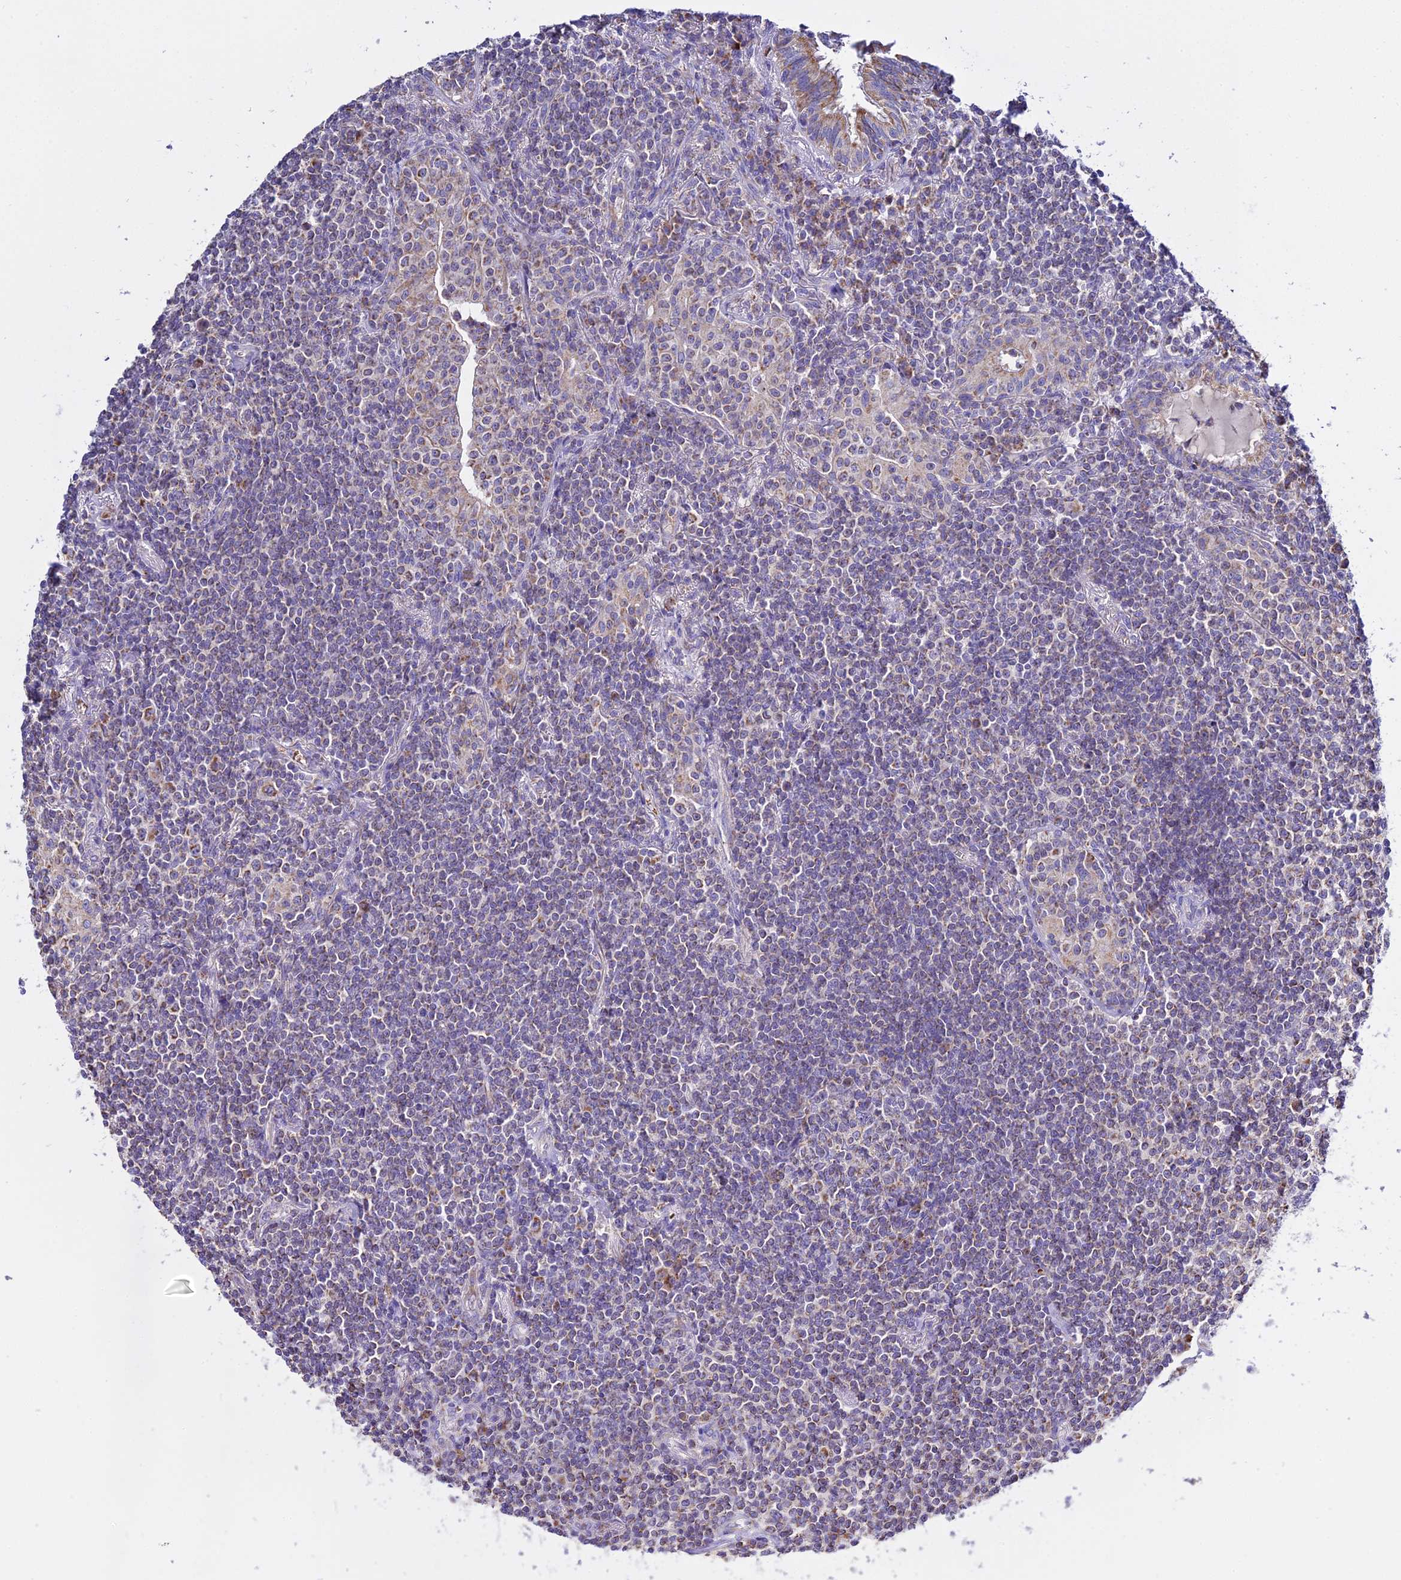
{"staining": {"intensity": "moderate", "quantity": "<25%", "location": "cytoplasmic/membranous"}, "tissue": "lymphoma", "cell_type": "Tumor cells", "image_type": "cancer", "snomed": [{"axis": "morphology", "description": "Malignant lymphoma, non-Hodgkin's type, Low grade"}, {"axis": "topography", "description": "Lung"}], "caption": "Human lymphoma stained with a protein marker shows moderate staining in tumor cells.", "gene": "TYW5", "patient": {"sex": "female", "age": 71}}